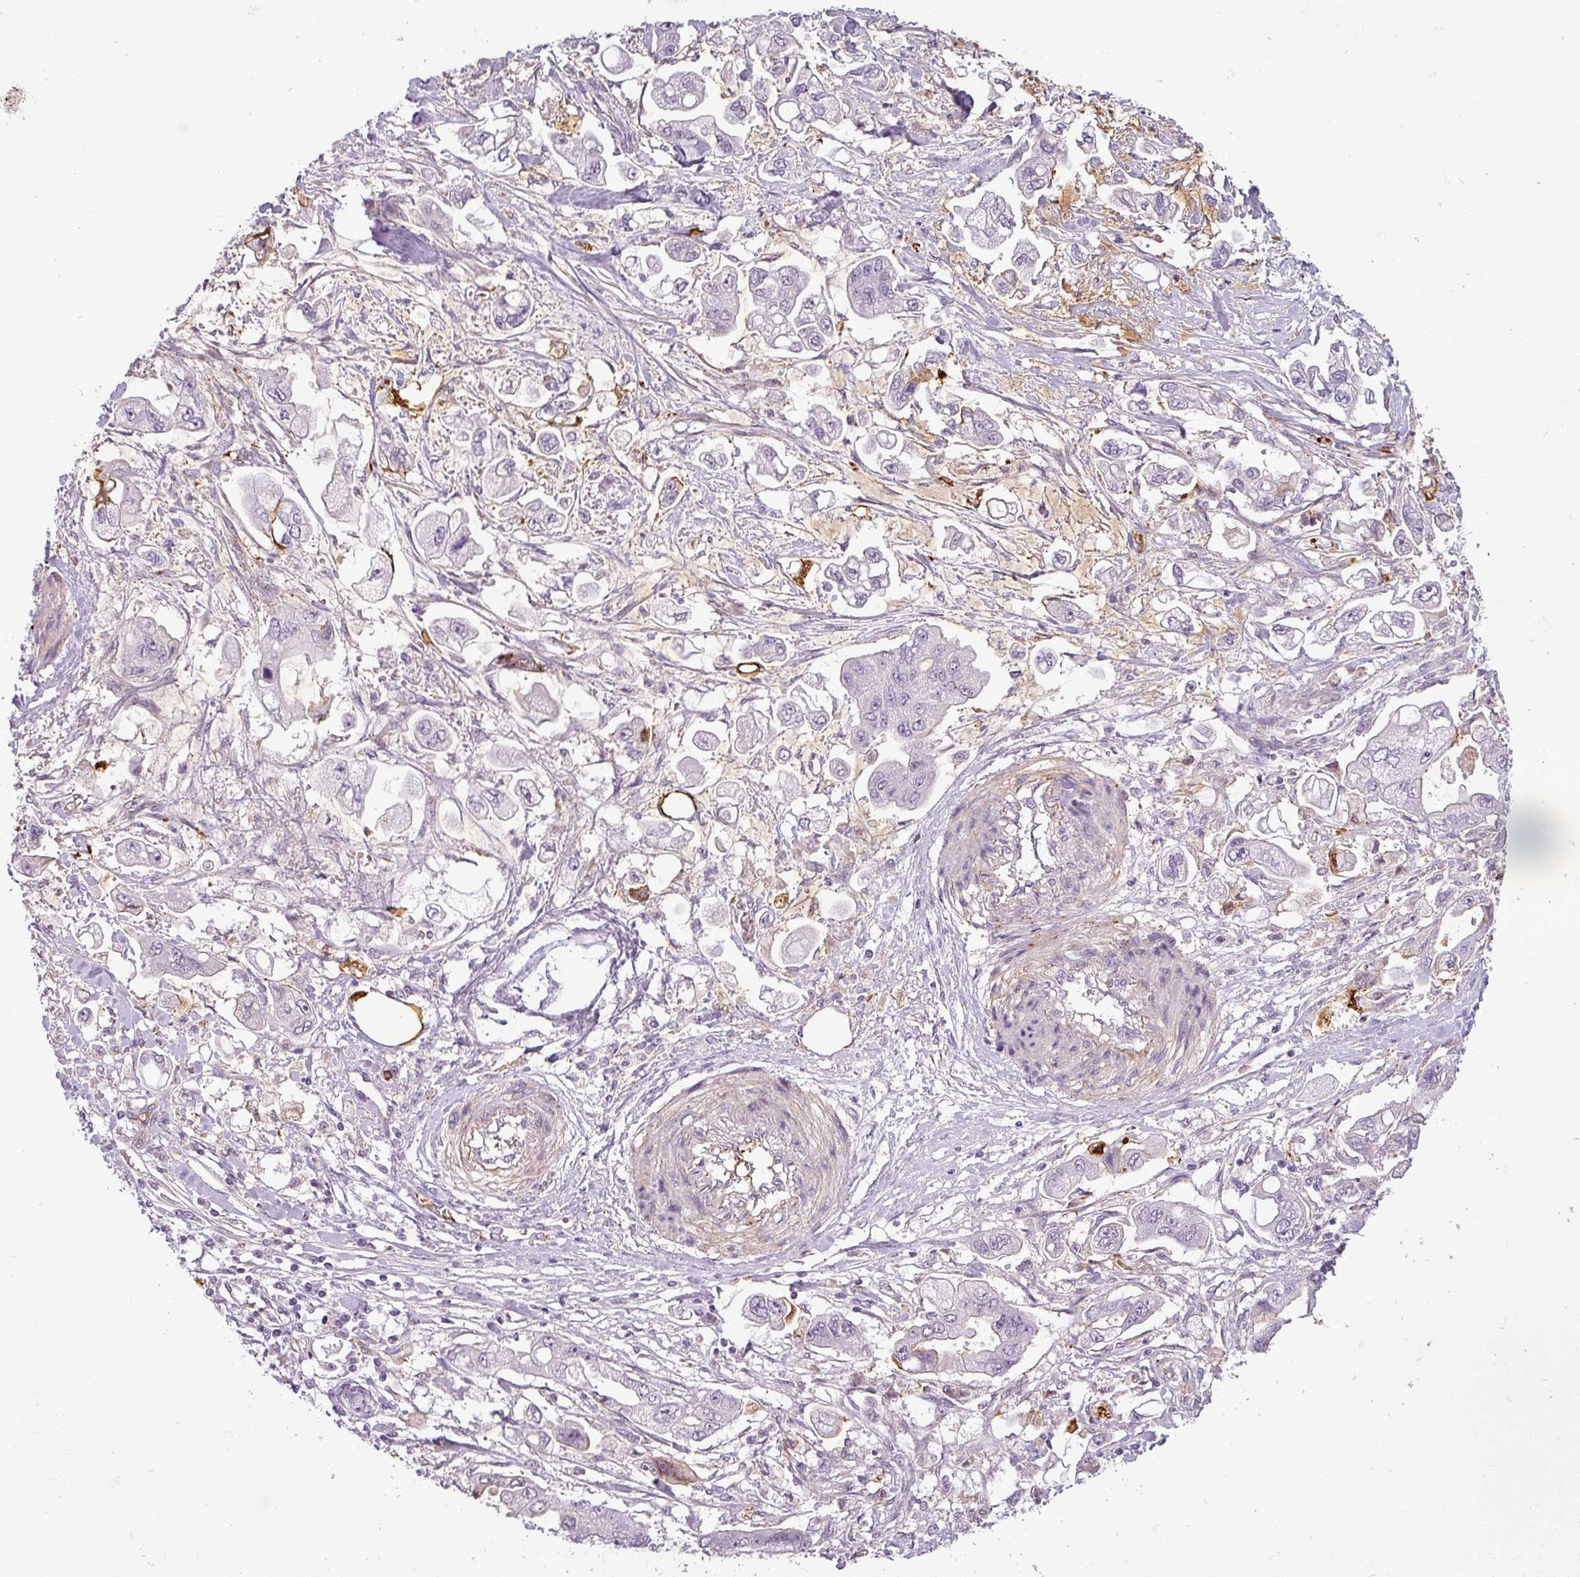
{"staining": {"intensity": "negative", "quantity": "none", "location": "none"}, "tissue": "stomach cancer", "cell_type": "Tumor cells", "image_type": "cancer", "snomed": [{"axis": "morphology", "description": "Adenocarcinoma, NOS"}, {"axis": "topography", "description": "Stomach"}], "caption": "Immunohistochemistry of stomach adenocarcinoma exhibits no expression in tumor cells. (IHC, brightfield microscopy, high magnification).", "gene": "APOC1", "patient": {"sex": "male", "age": 62}}